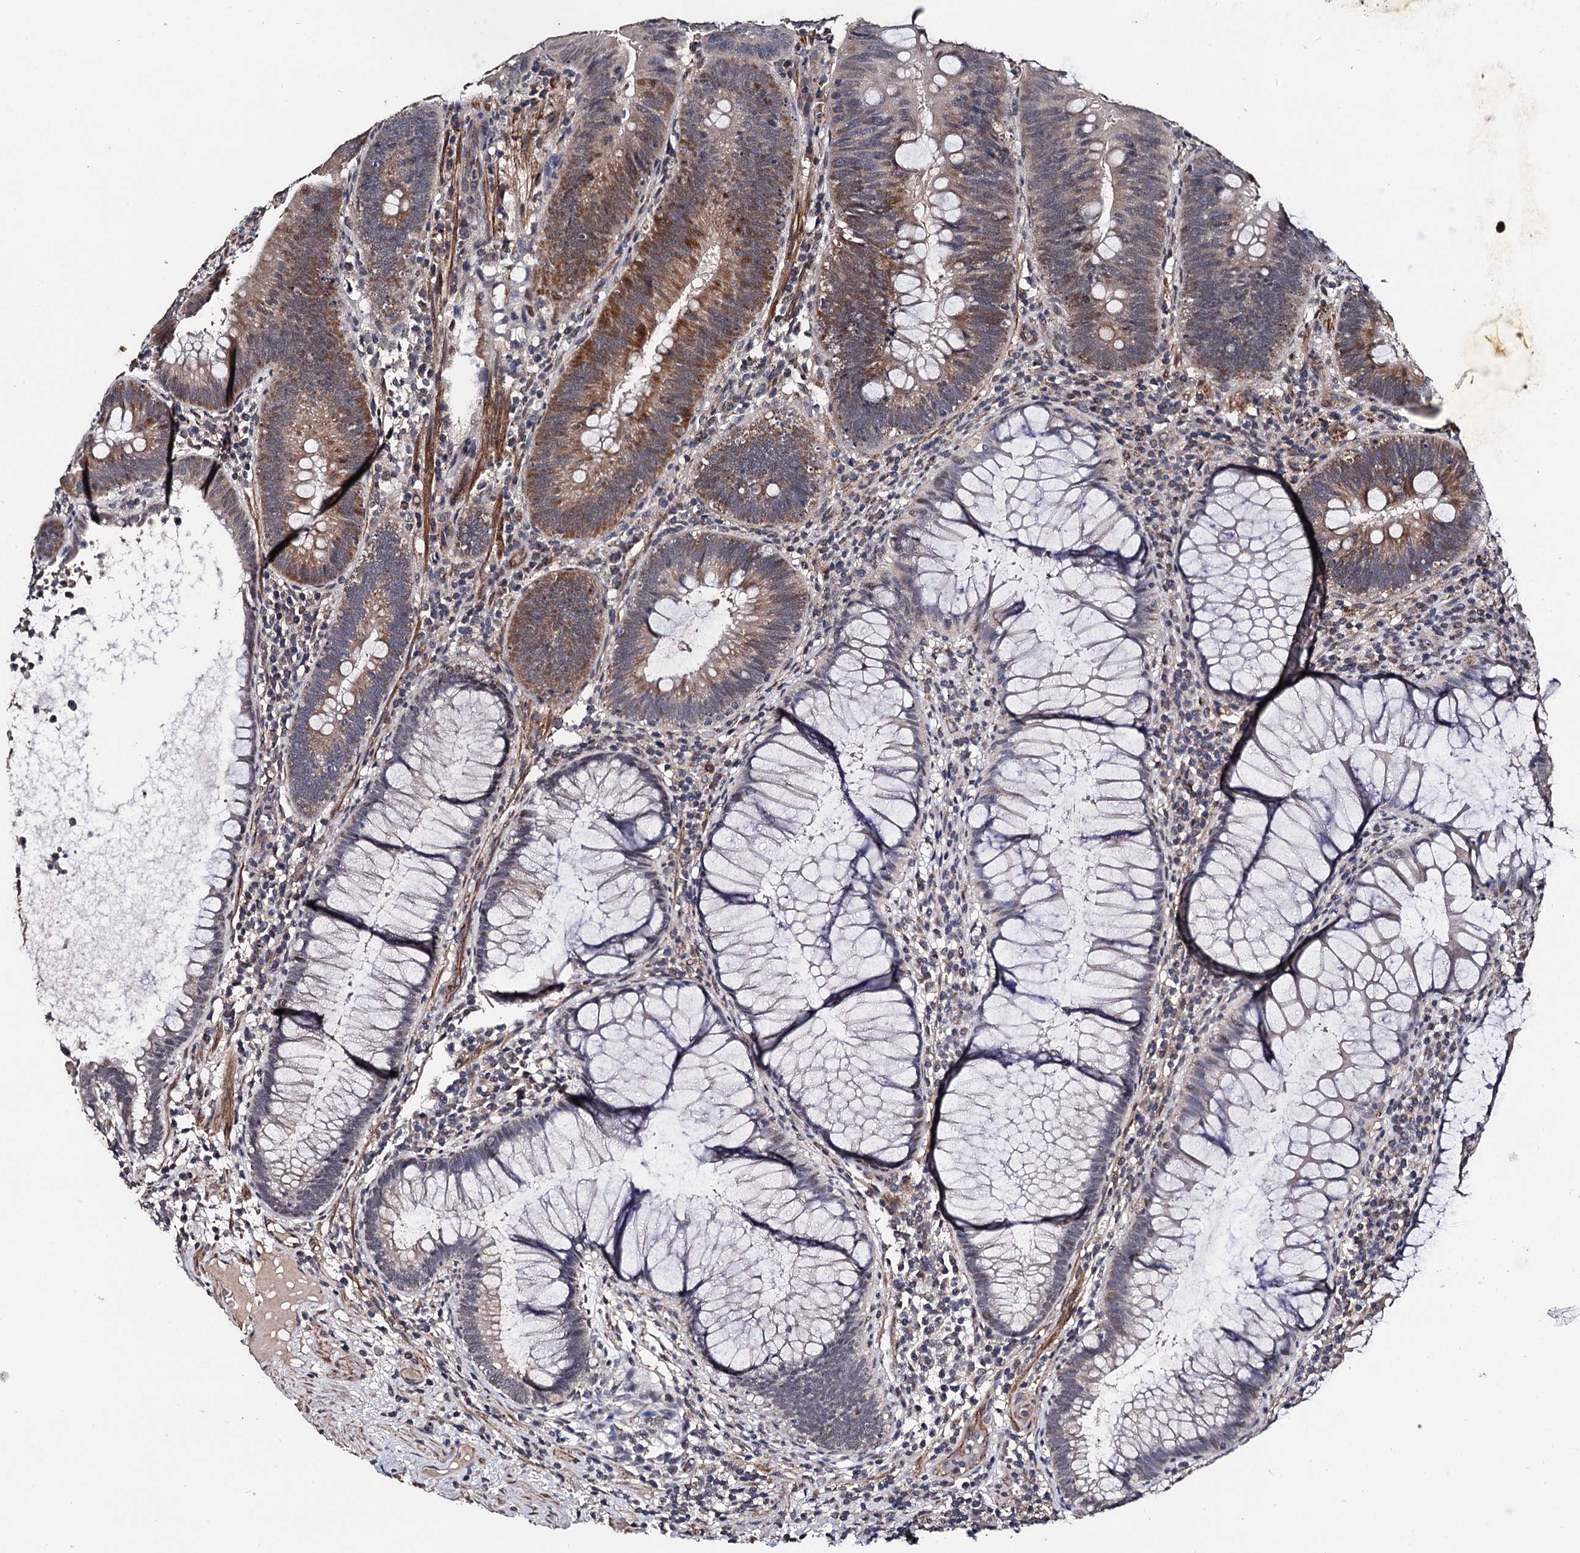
{"staining": {"intensity": "moderate", "quantity": ">75%", "location": "cytoplasmic/membranous,nuclear"}, "tissue": "colorectal cancer", "cell_type": "Tumor cells", "image_type": "cancer", "snomed": [{"axis": "morphology", "description": "Adenocarcinoma, NOS"}, {"axis": "topography", "description": "Rectum"}], "caption": "There is medium levels of moderate cytoplasmic/membranous and nuclear positivity in tumor cells of adenocarcinoma (colorectal), as demonstrated by immunohistochemical staining (brown color).", "gene": "PPTC7", "patient": {"sex": "female", "age": 75}}